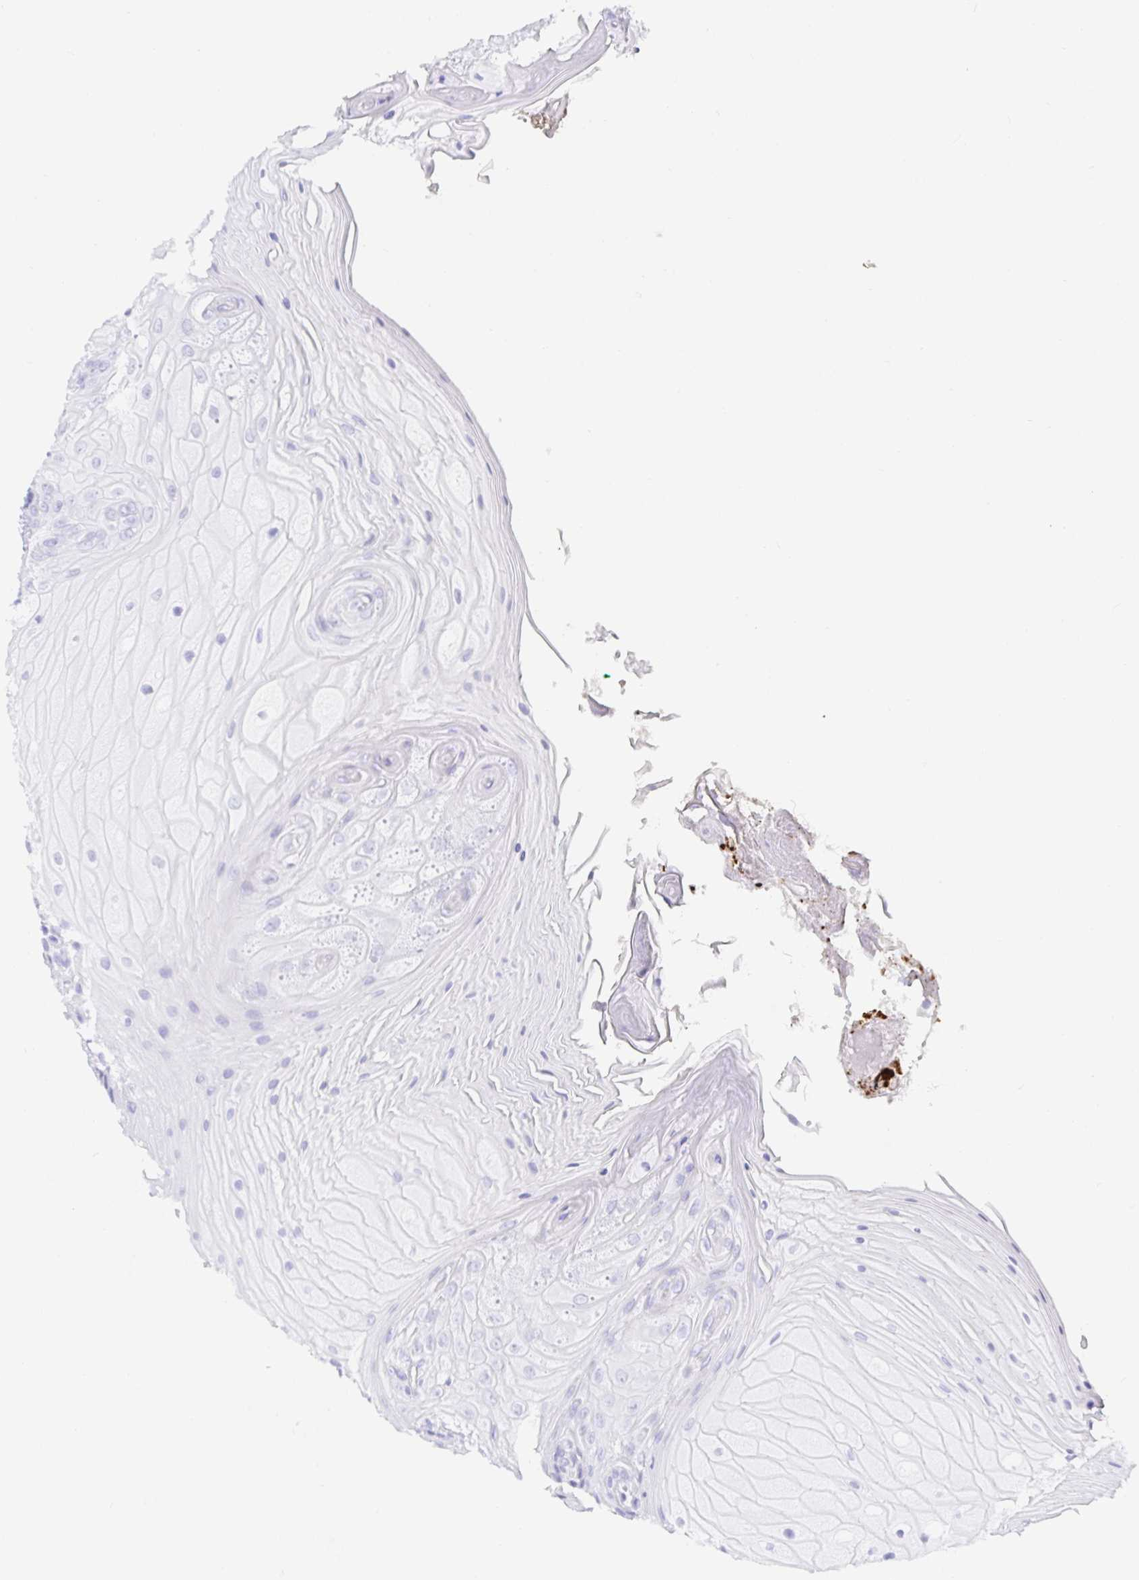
{"staining": {"intensity": "negative", "quantity": "none", "location": "none"}, "tissue": "oral mucosa", "cell_type": "Squamous epithelial cells", "image_type": "normal", "snomed": [{"axis": "morphology", "description": "Normal tissue, NOS"}, {"axis": "topography", "description": "Oral tissue"}, {"axis": "topography", "description": "Tounge, NOS"}, {"axis": "topography", "description": "Head-Neck"}], "caption": "High power microscopy histopathology image of an immunohistochemistry photomicrograph of normal oral mucosa, revealing no significant positivity in squamous epithelial cells.", "gene": "PAX8", "patient": {"sex": "female", "age": 84}}